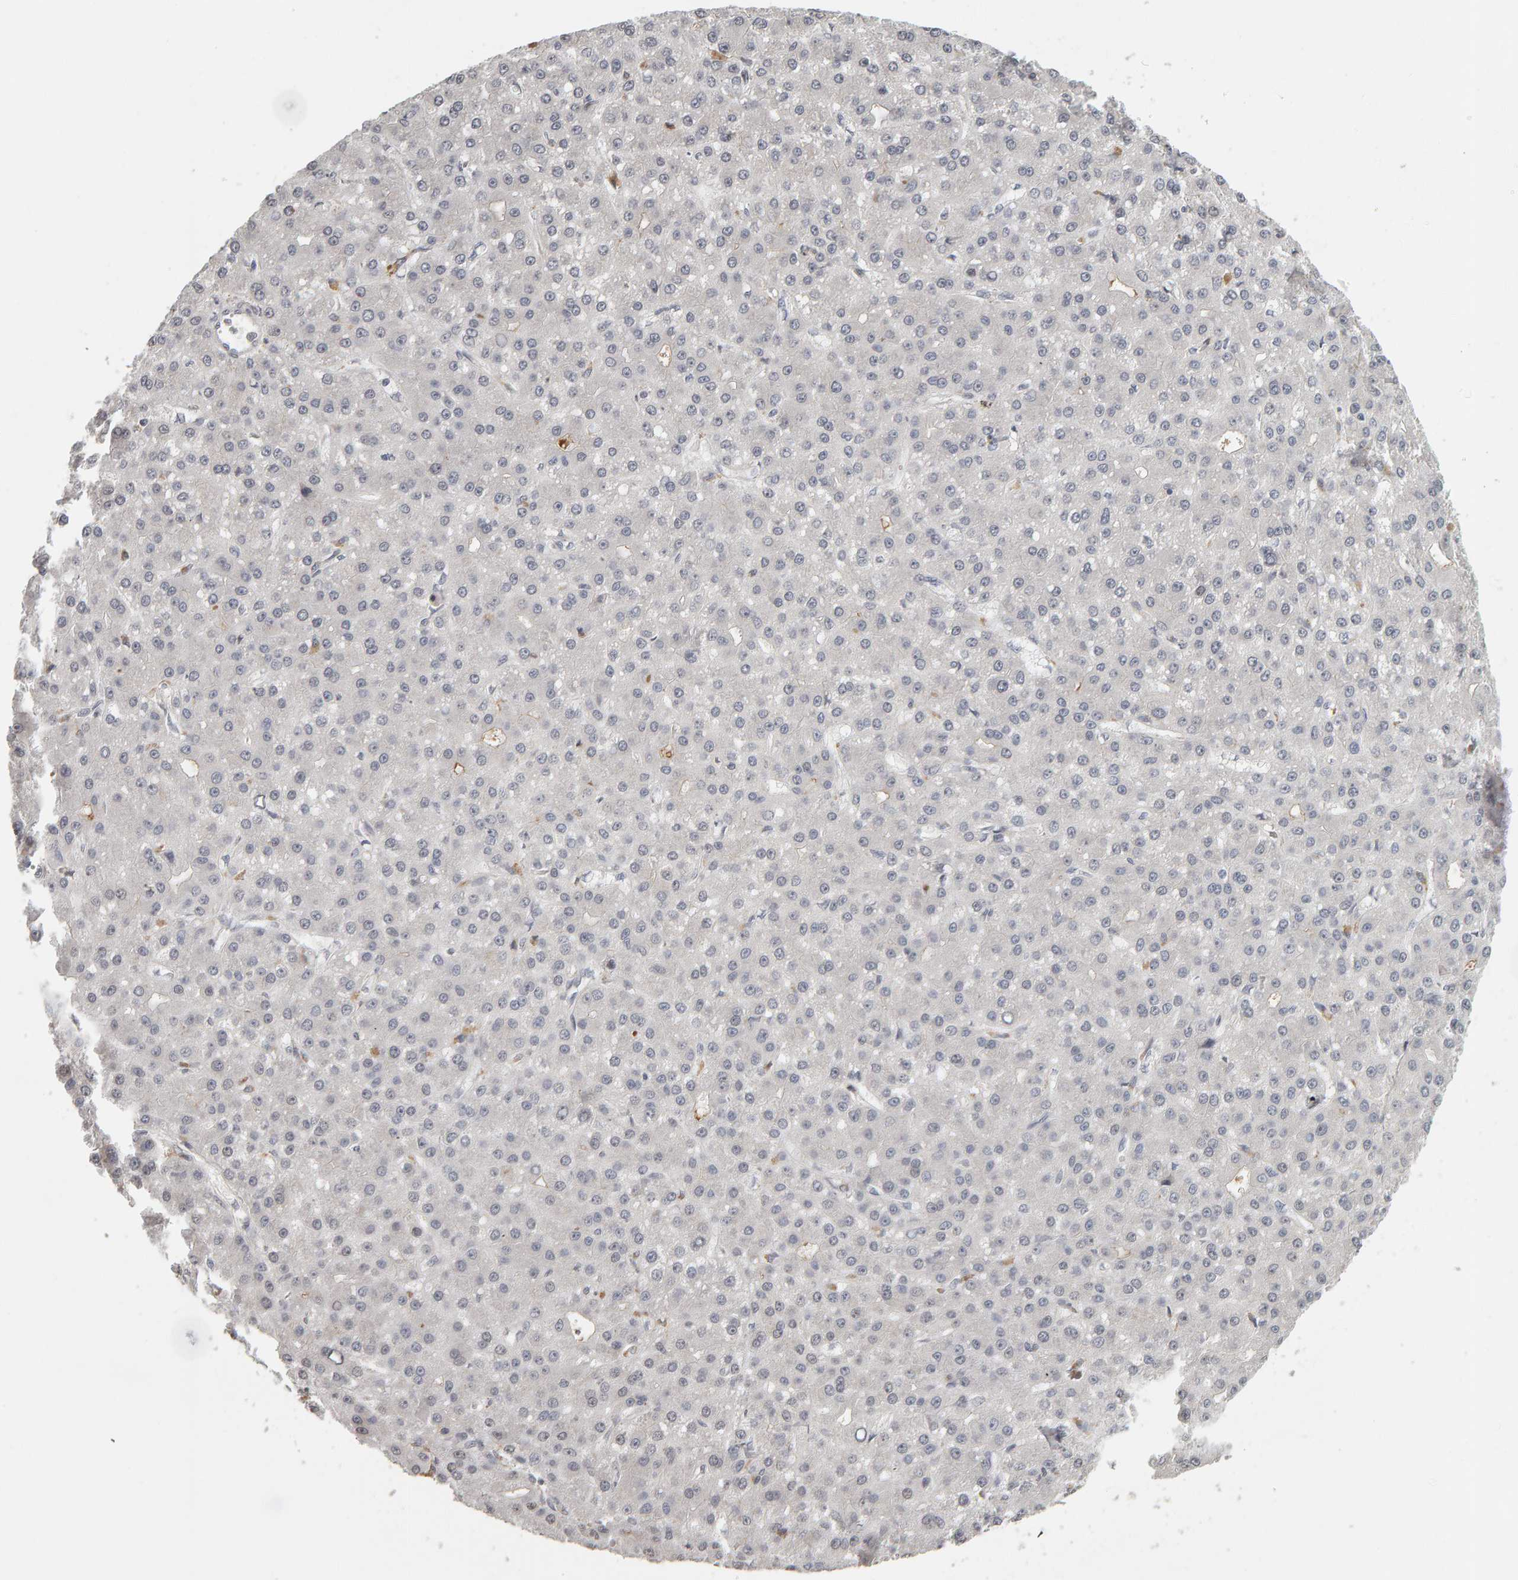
{"staining": {"intensity": "negative", "quantity": "none", "location": "none"}, "tissue": "liver cancer", "cell_type": "Tumor cells", "image_type": "cancer", "snomed": [{"axis": "morphology", "description": "Carcinoma, Hepatocellular, NOS"}, {"axis": "topography", "description": "Liver"}], "caption": "The image demonstrates no significant positivity in tumor cells of hepatocellular carcinoma (liver).", "gene": "TEFM", "patient": {"sex": "male", "age": 67}}